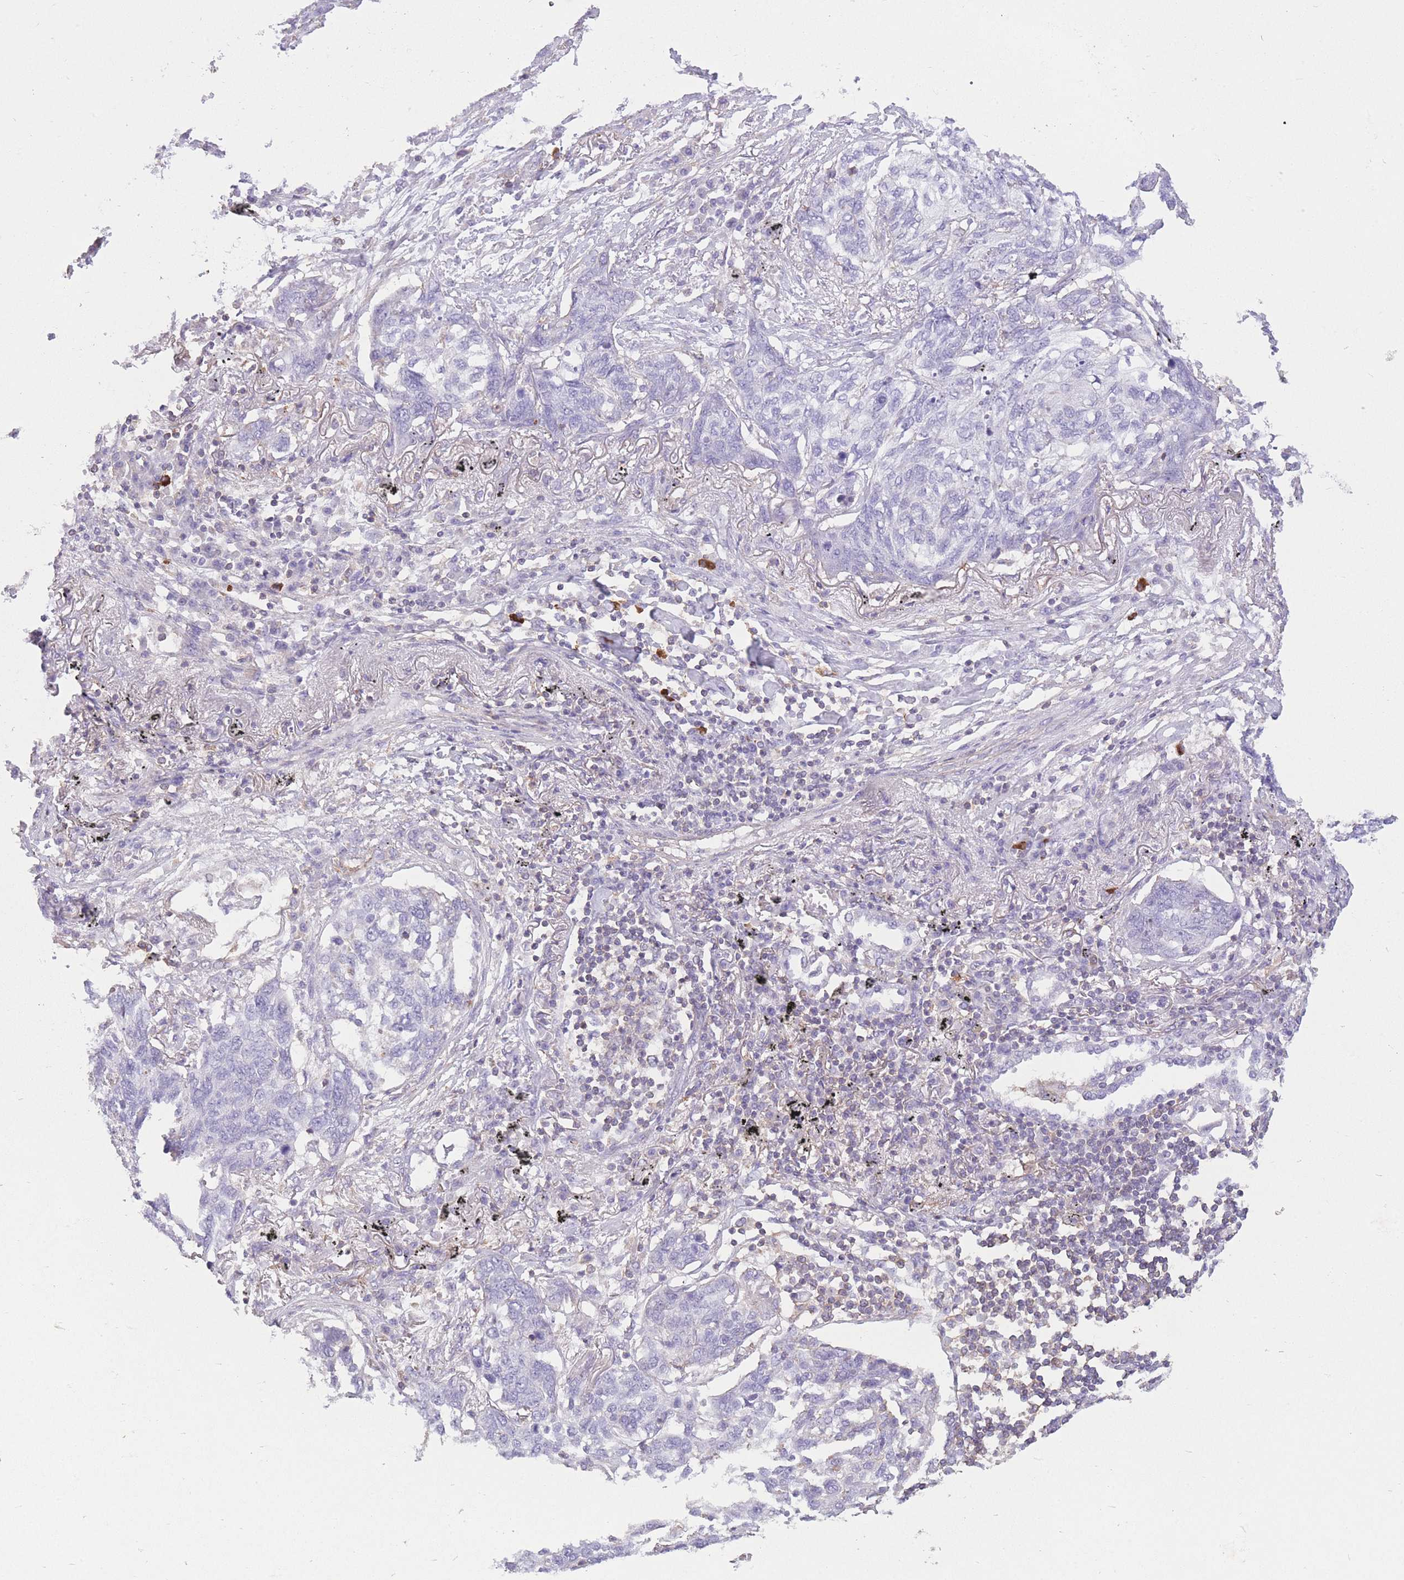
{"staining": {"intensity": "negative", "quantity": "none", "location": "none"}, "tissue": "lung cancer", "cell_type": "Tumor cells", "image_type": "cancer", "snomed": [{"axis": "morphology", "description": "Squamous cell carcinoma, NOS"}, {"axis": "topography", "description": "Lung"}], "caption": "High power microscopy micrograph of an immunohistochemistry (IHC) photomicrograph of lung cancer, revealing no significant staining in tumor cells.", "gene": "PDHA1", "patient": {"sex": "female", "age": 63}}